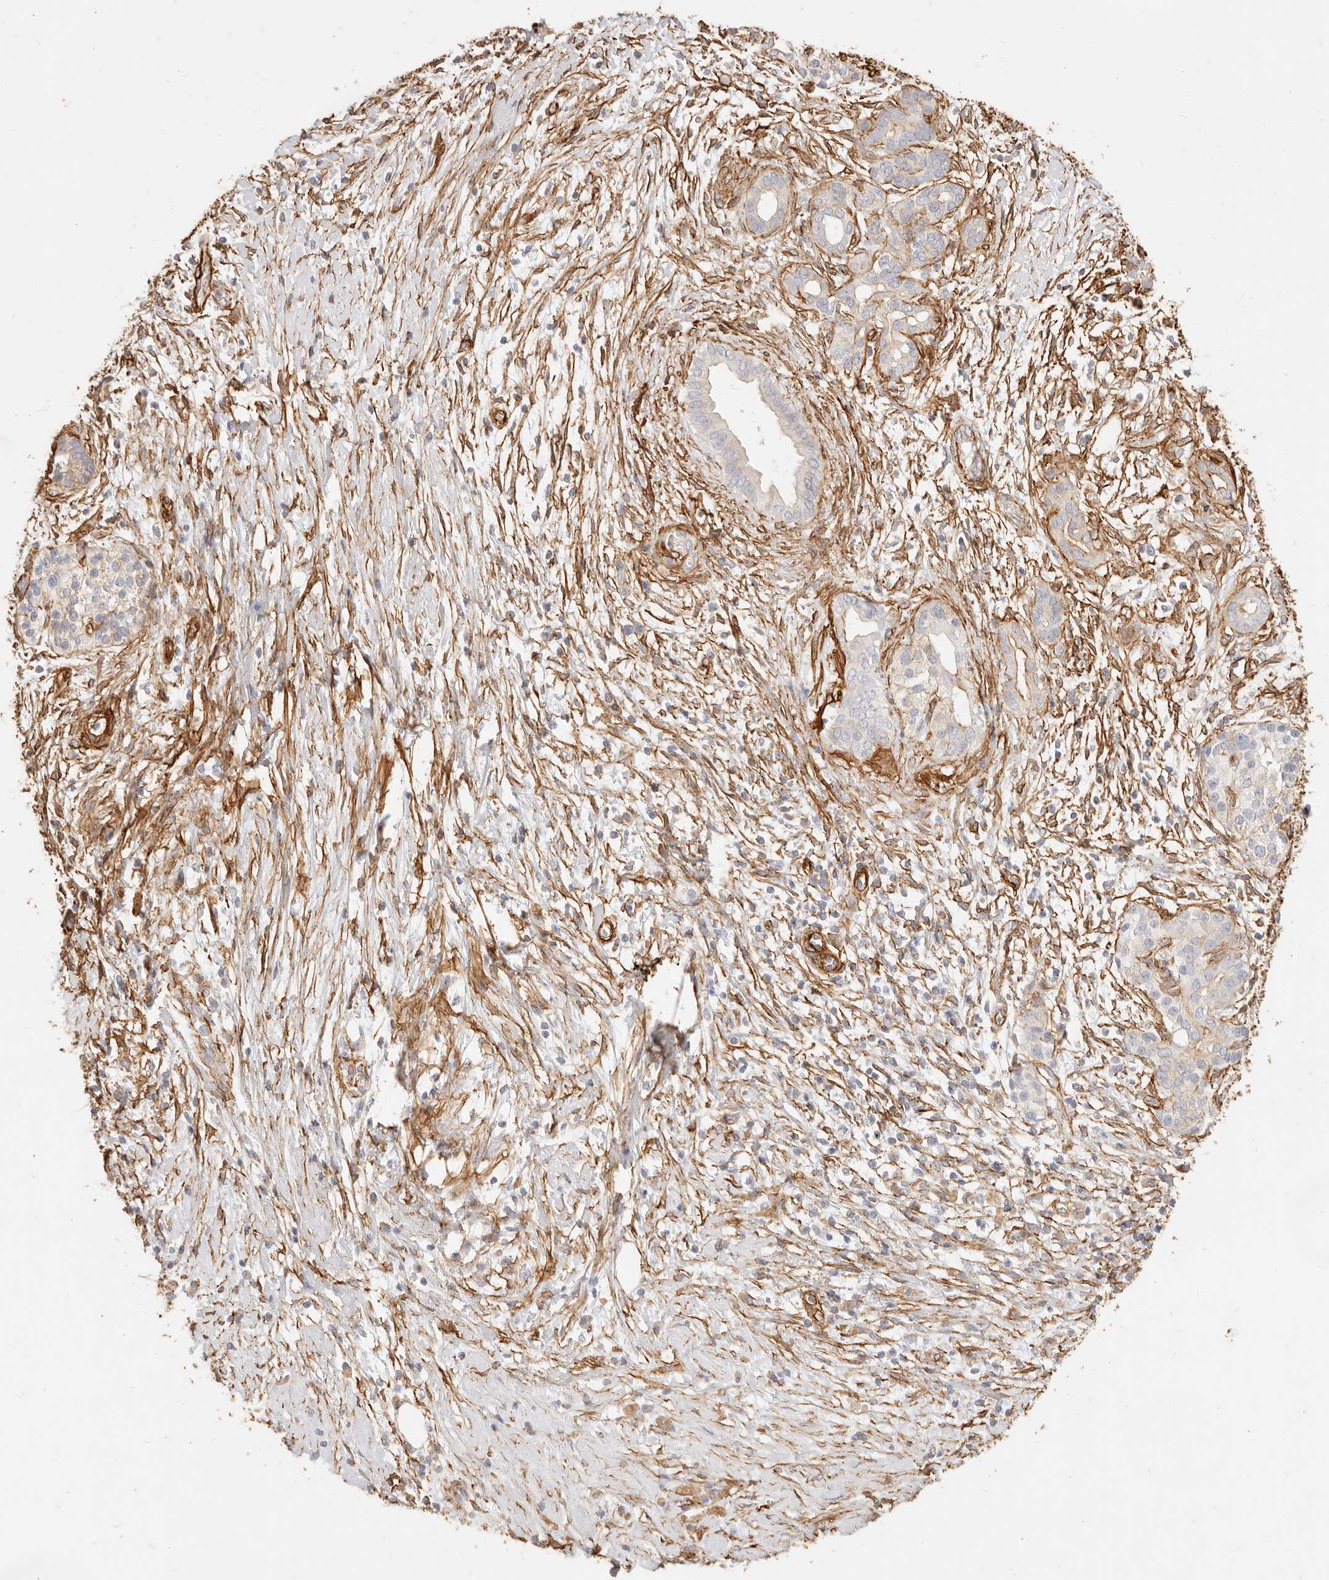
{"staining": {"intensity": "negative", "quantity": "none", "location": "none"}, "tissue": "pancreatic cancer", "cell_type": "Tumor cells", "image_type": "cancer", "snomed": [{"axis": "morphology", "description": "Adenocarcinoma, NOS"}, {"axis": "topography", "description": "Pancreas"}], "caption": "A histopathology image of pancreatic cancer stained for a protein reveals no brown staining in tumor cells.", "gene": "TMTC2", "patient": {"sex": "male", "age": 58}}